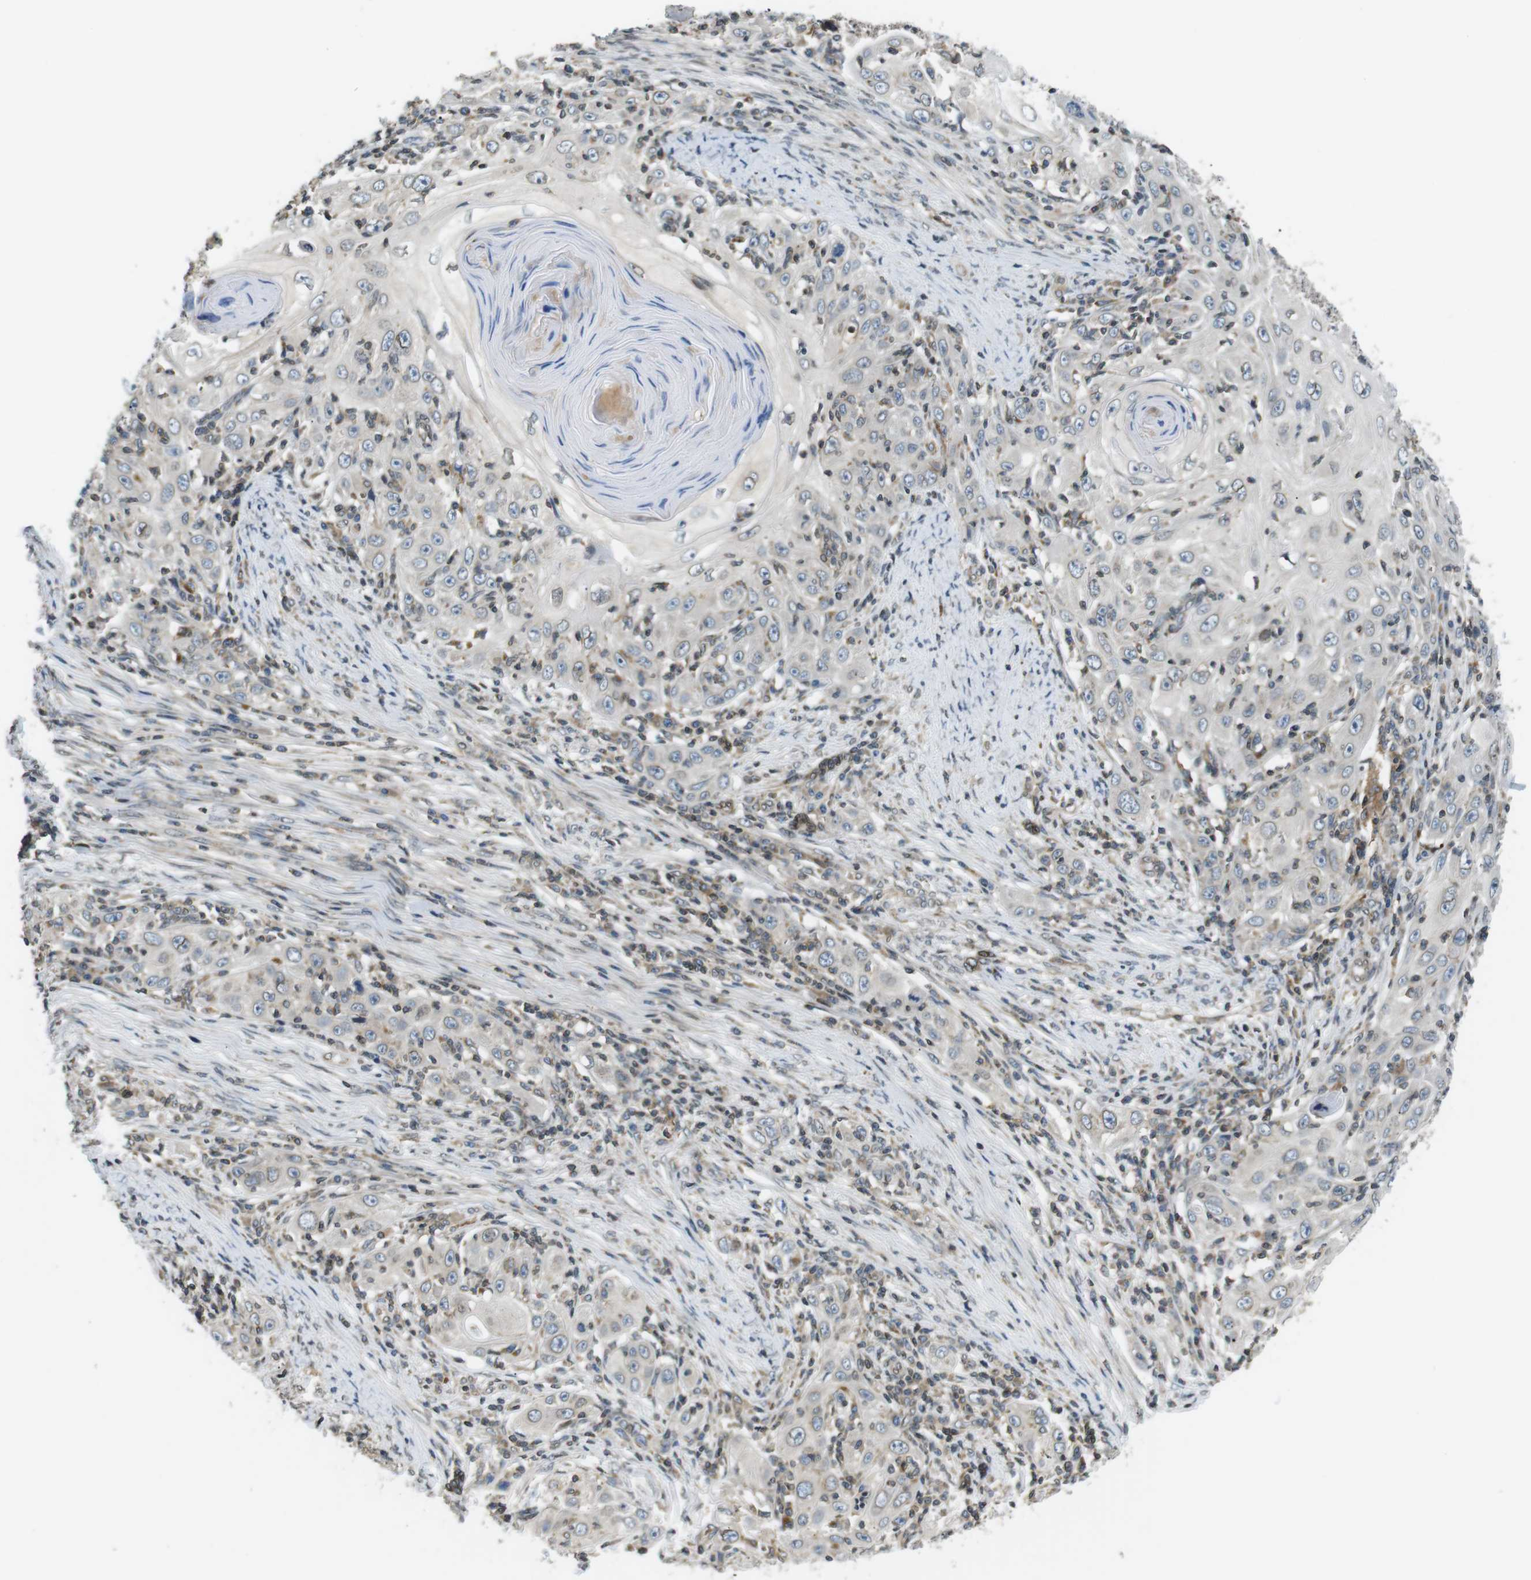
{"staining": {"intensity": "weak", "quantity": "25%-75%", "location": "cytoplasmic/membranous,nuclear"}, "tissue": "skin cancer", "cell_type": "Tumor cells", "image_type": "cancer", "snomed": [{"axis": "morphology", "description": "Squamous cell carcinoma, NOS"}, {"axis": "topography", "description": "Skin"}], "caption": "Immunohistochemistry (IHC) of human squamous cell carcinoma (skin) demonstrates low levels of weak cytoplasmic/membranous and nuclear staining in about 25%-75% of tumor cells.", "gene": "TMX4", "patient": {"sex": "female", "age": 88}}